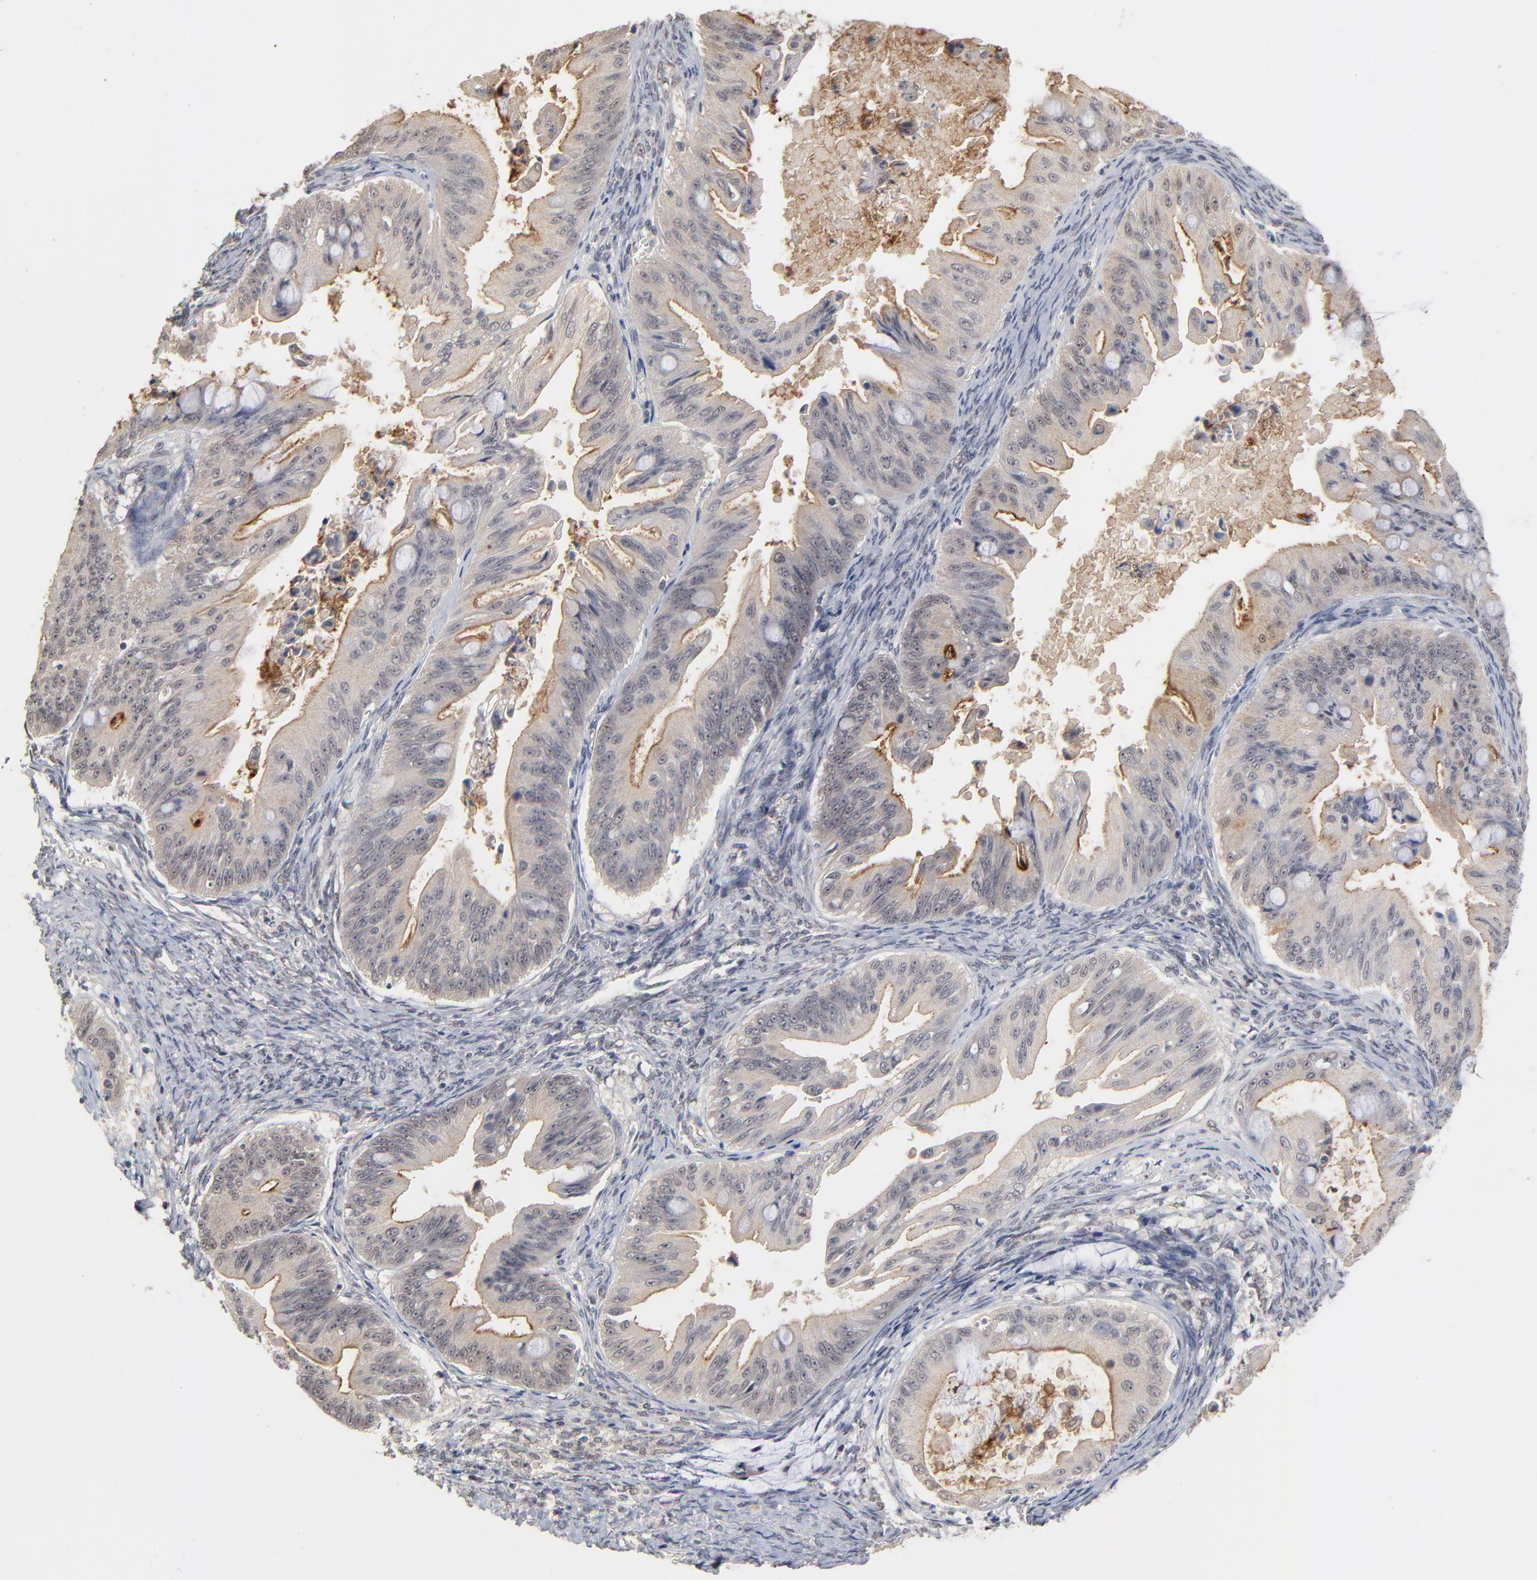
{"staining": {"intensity": "moderate", "quantity": ">75%", "location": "cytoplasmic/membranous"}, "tissue": "ovarian cancer", "cell_type": "Tumor cells", "image_type": "cancer", "snomed": [{"axis": "morphology", "description": "Cystadenocarcinoma, mucinous, NOS"}, {"axis": "topography", "description": "Ovary"}], "caption": "Immunohistochemical staining of ovarian cancer (mucinous cystadenocarcinoma) reveals moderate cytoplasmic/membranous protein staining in approximately >75% of tumor cells.", "gene": "WSB1", "patient": {"sex": "female", "age": 37}}